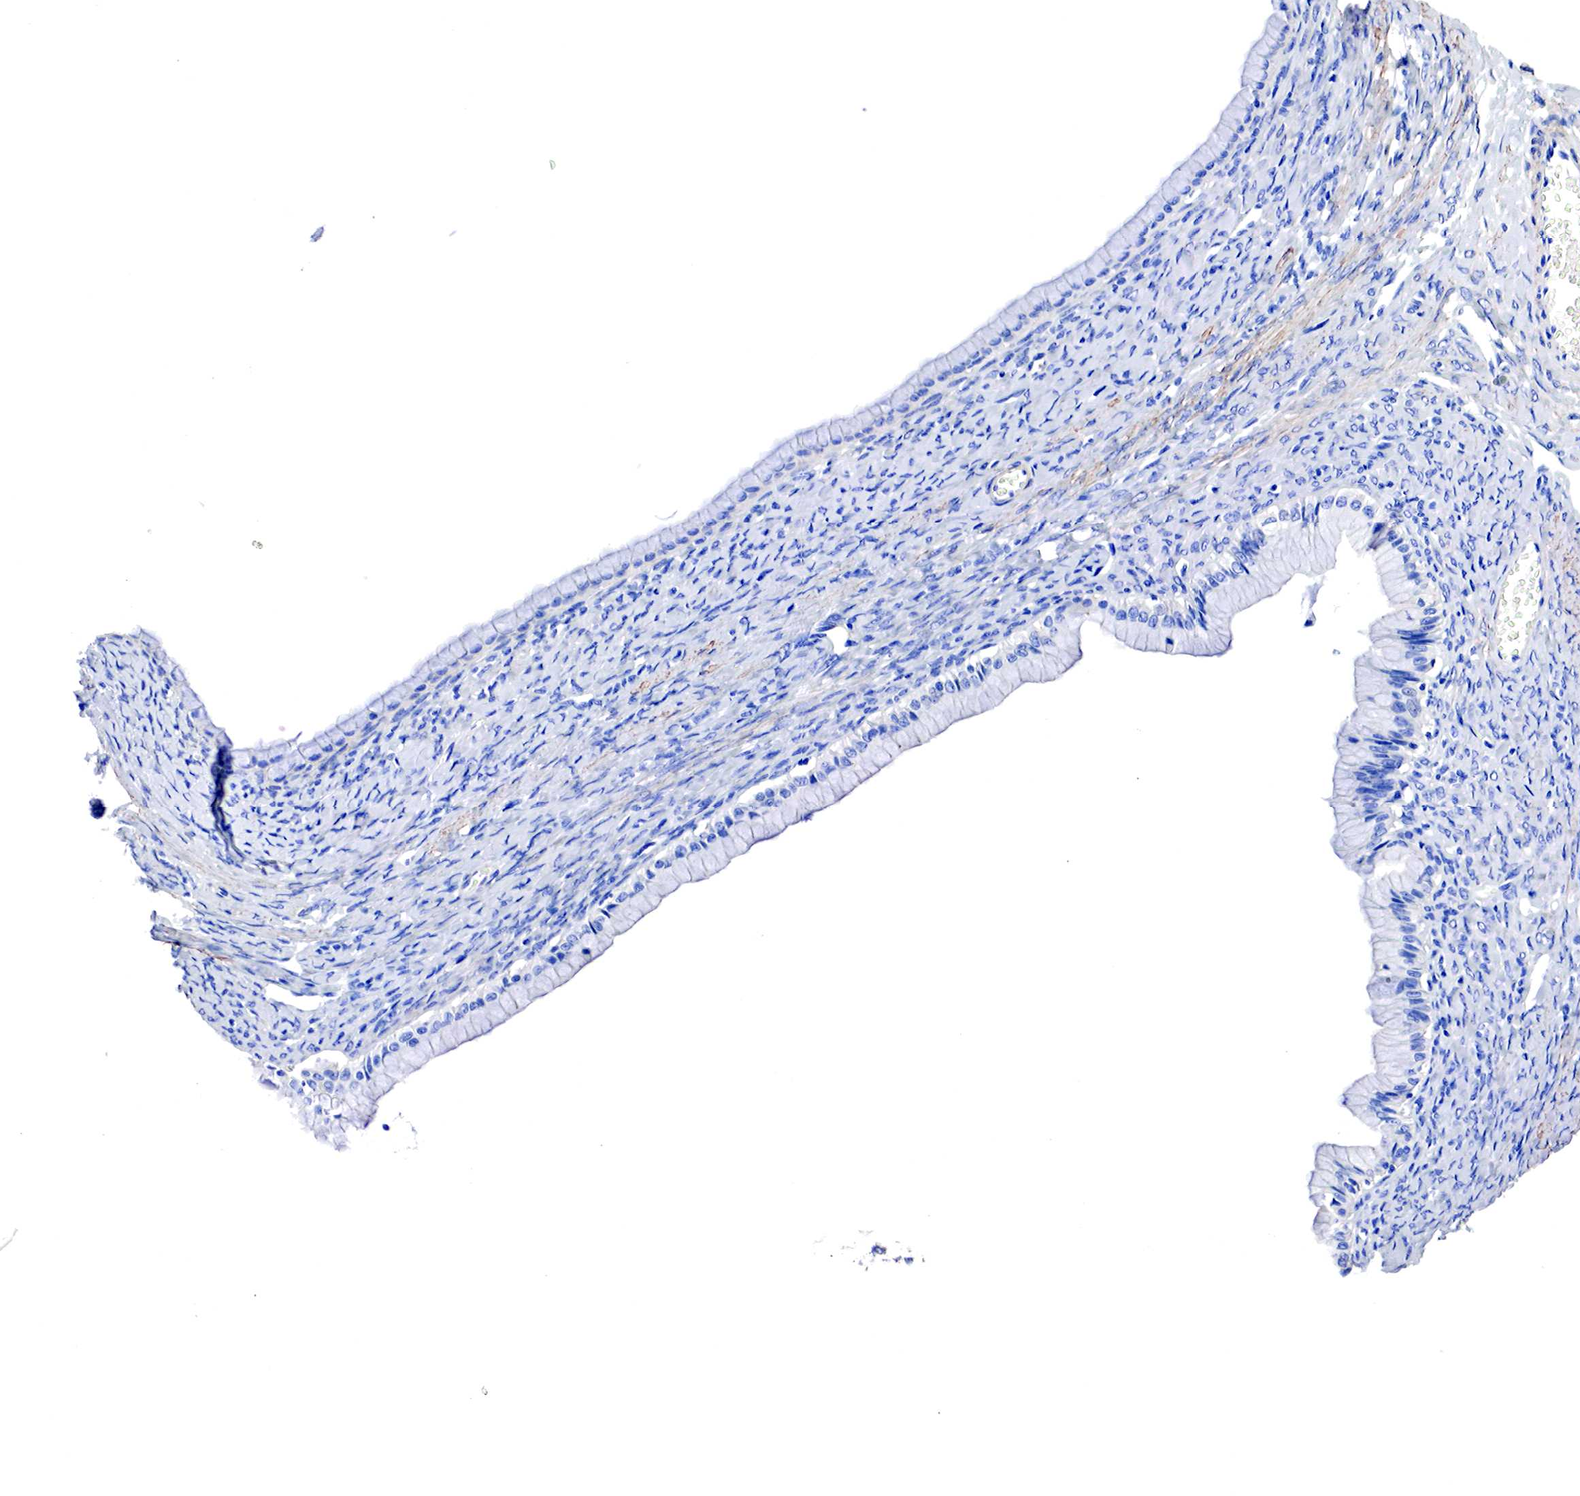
{"staining": {"intensity": "negative", "quantity": "none", "location": "none"}, "tissue": "ovarian cancer", "cell_type": "Tumor cells", "image_type": "cancer", "snomed": [{"axis": "morphology", "description": "Cystadenocarcinoma, mucinous, NOS"}, {"axis": "topography", "description": "Ovary"}], "caption": "The micrograph reveals no significant positivity in tumor cells of ovarian mucinous cystadenocarcinoma.", "gene": "TPM1", "patient": {"sex": "female", "age": 25}}